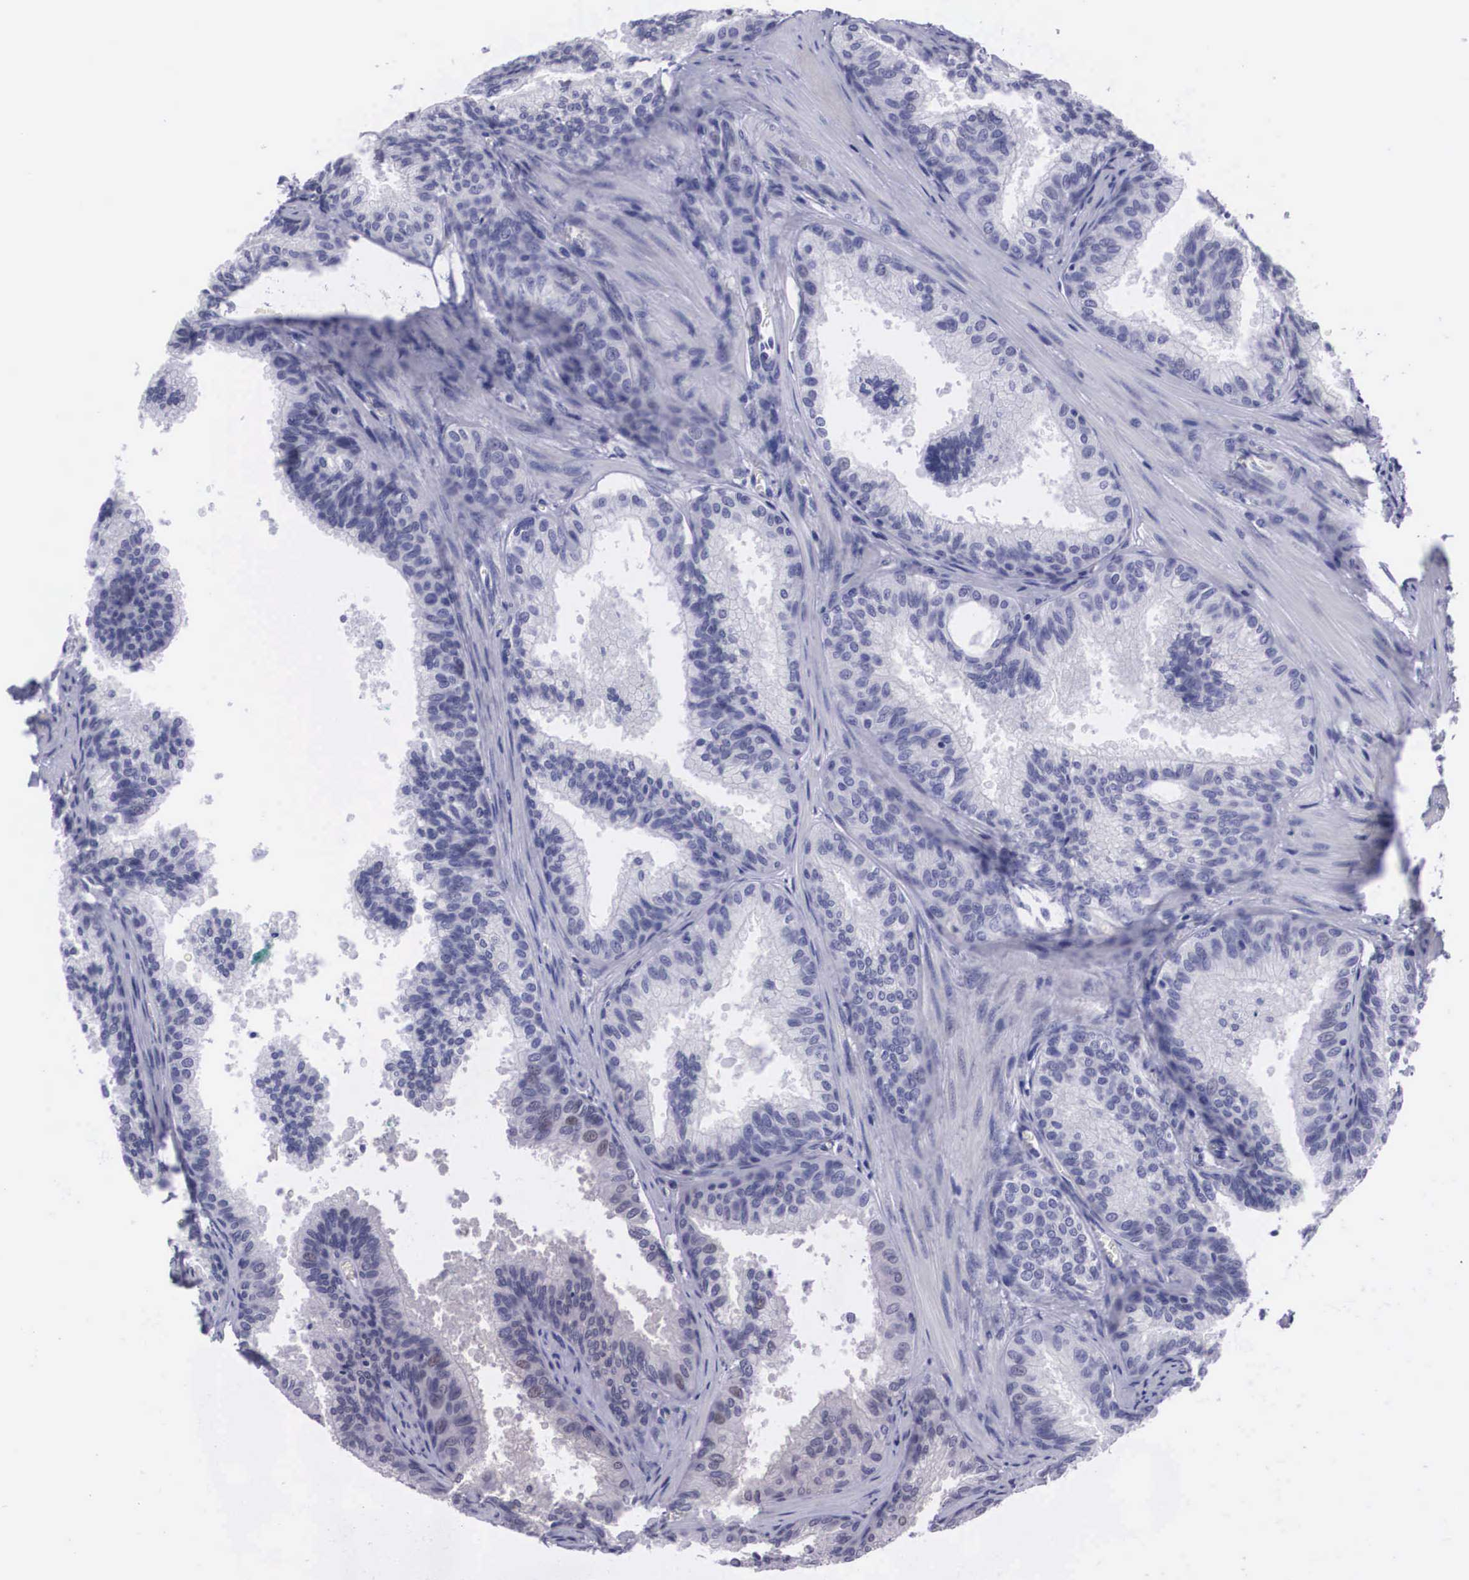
{"staining": {"intensity": "negative", "quantity": "none", "location": "none"}, "tissue": "prostate", "cell_type": "Glandular cells", "image_type": "normal", "snomed": [{"axis": "morphology", "description": "Normal tissue, NOS"}, {"axis": "topography", "description": "Prostate"}], "caption": "The photomicrograph reveals no significant positivity in glandular cells of prostate.", "gene": "C22orf31", "patient": {"sex": "male", "age": 68}}